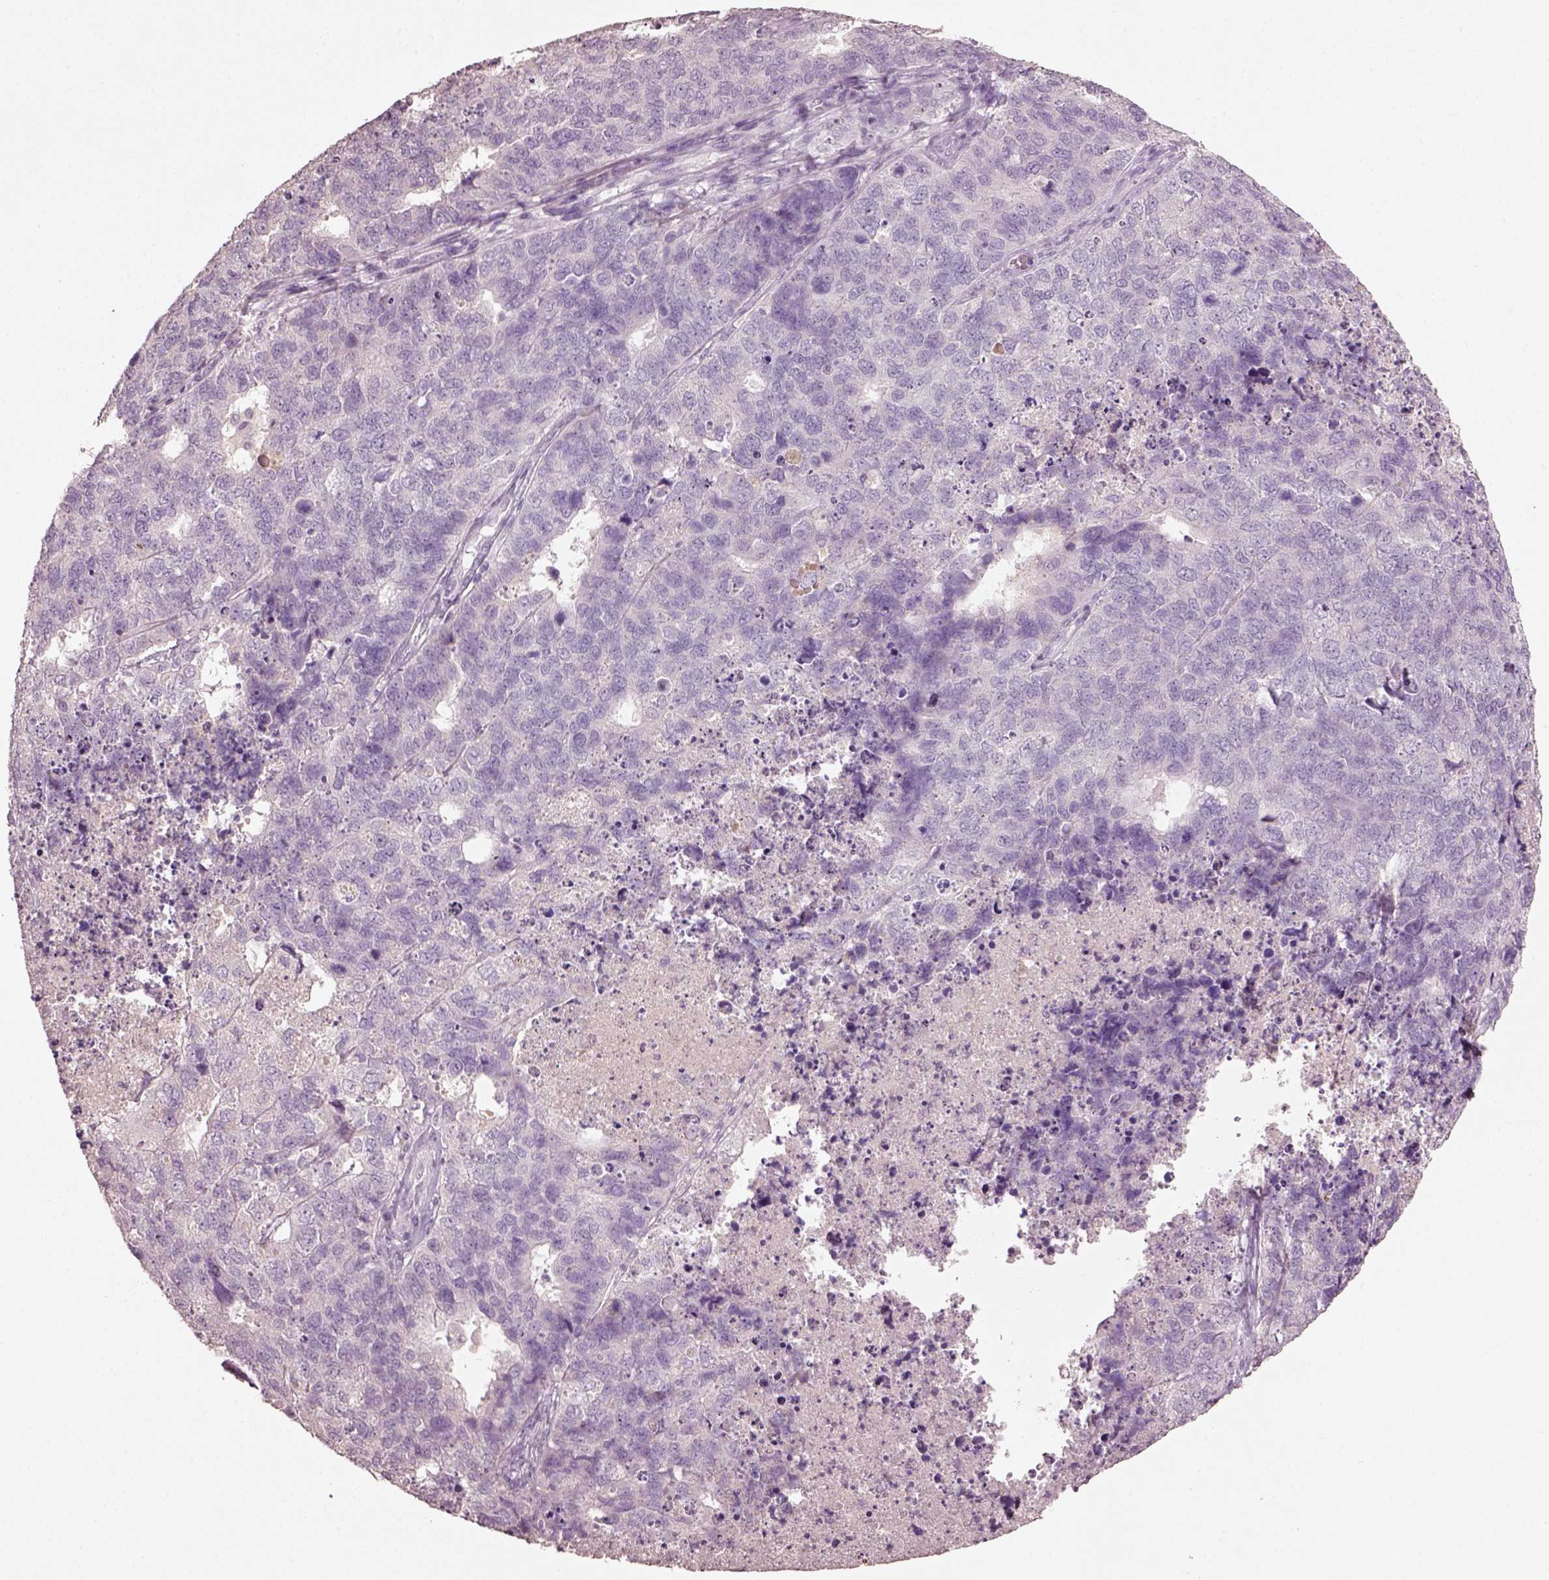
{"staining": {"intensity": "negative", "quantity": "none", "location": "none"}, "tissue": "cervical cancer", "cell_type": "Tumor cells", "image_type": "cancer", "snomed": [{"axis": "morphology", "description": "Squamous cell carcinoma, NOS"}, {"axis": "topography", "description": "Cervix"}], "caption": "Cervical squamous cell carcinoma was stained to show a protein in brown. There is no significant positivity in tumor cells.", "gene": "KCNIP3", "patient": {"sex": "female", "age": 63}}